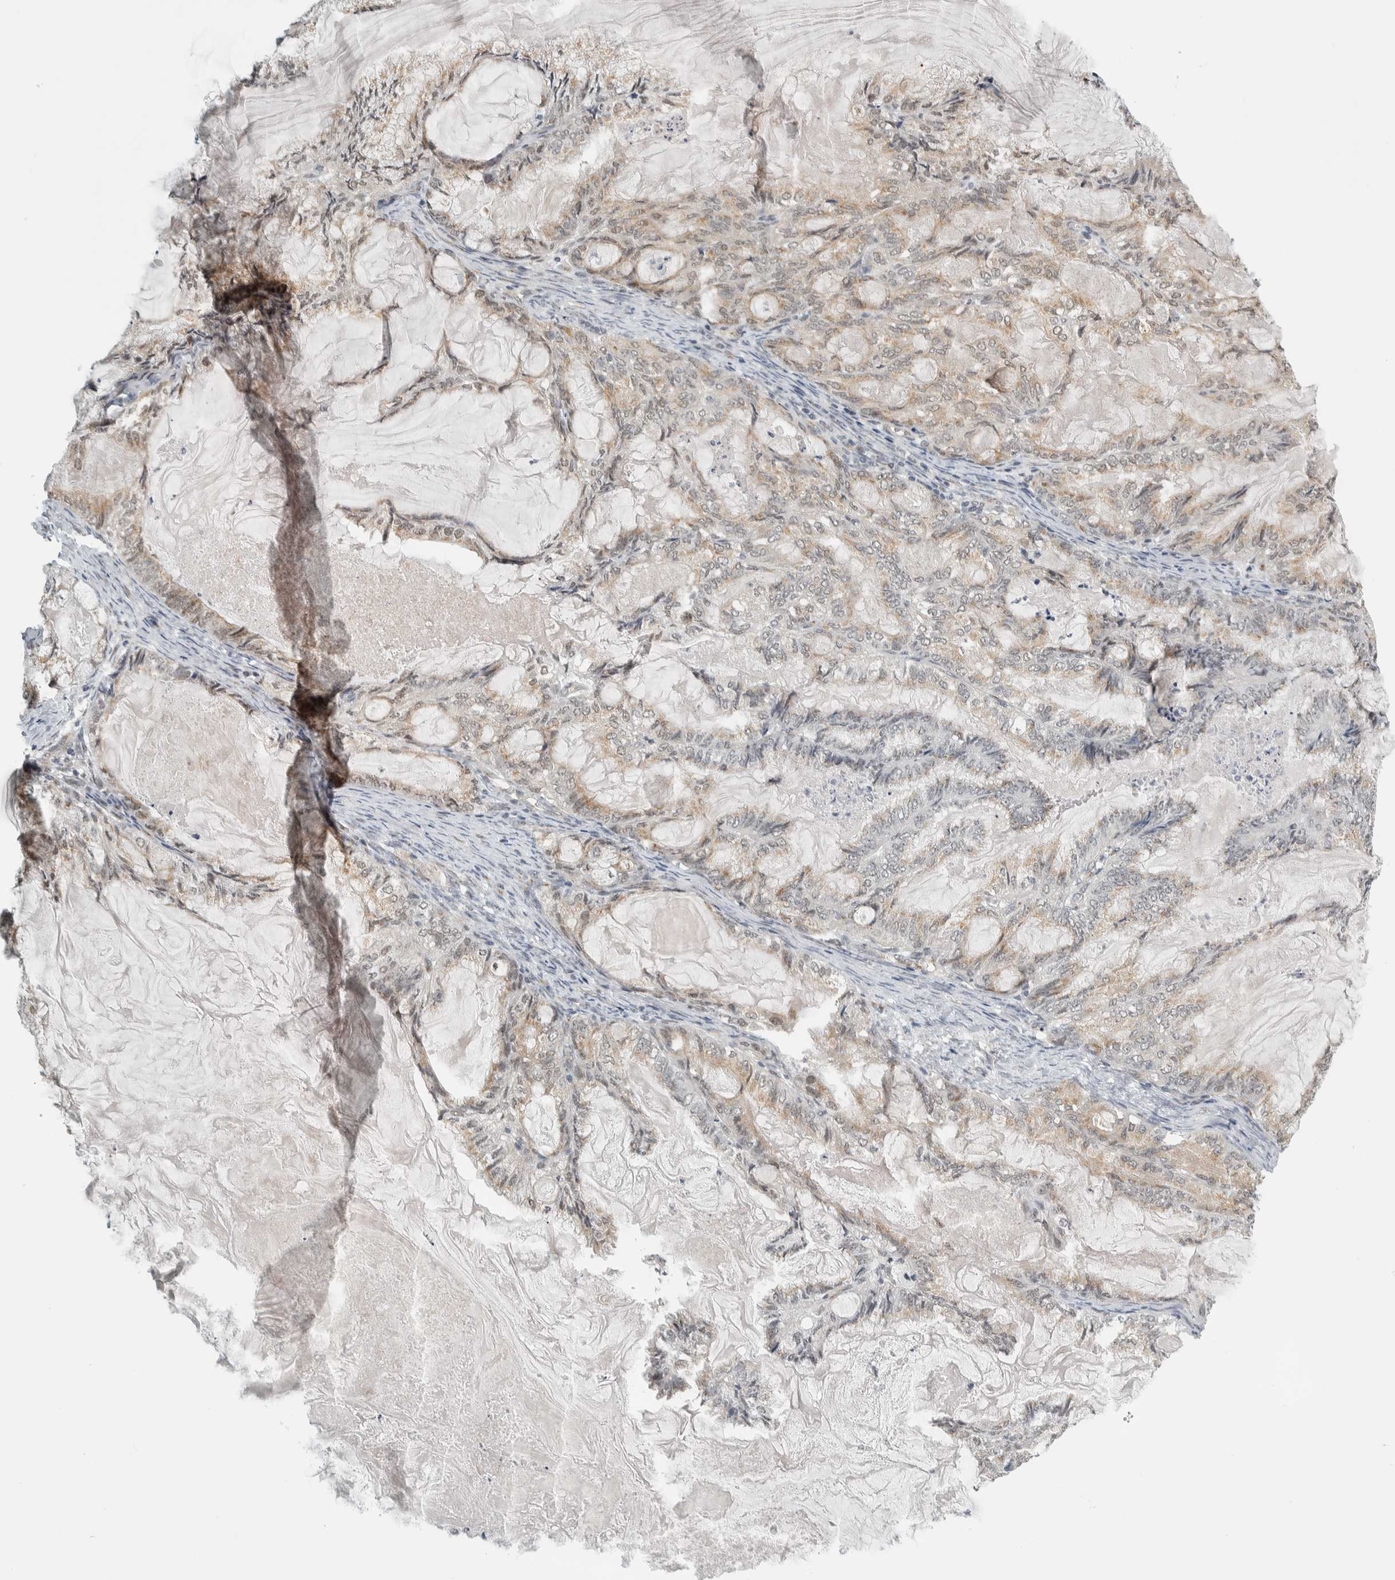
{"staining": {"intensity": "weak", "quantity": "25%-75%", "location": "cytoplasmic/membranous"}, "tissue": "endometrial cancer", "cell_type": "Tumor cells", "image_type": "cancer", "snomed": [{"axis": "morphology", "description": "Adenocarcinoma, NOS"}, {"axis": "topography", "description": "Endometrium"}], "caption": "This is an image of IHC staining of endometrial adenocarcinoma, which shows weak expression in the cytoplasmic/membranous of tumor cells.", "gene": "ZMYND8", "patient": {"sex": "female", "age": 86}}